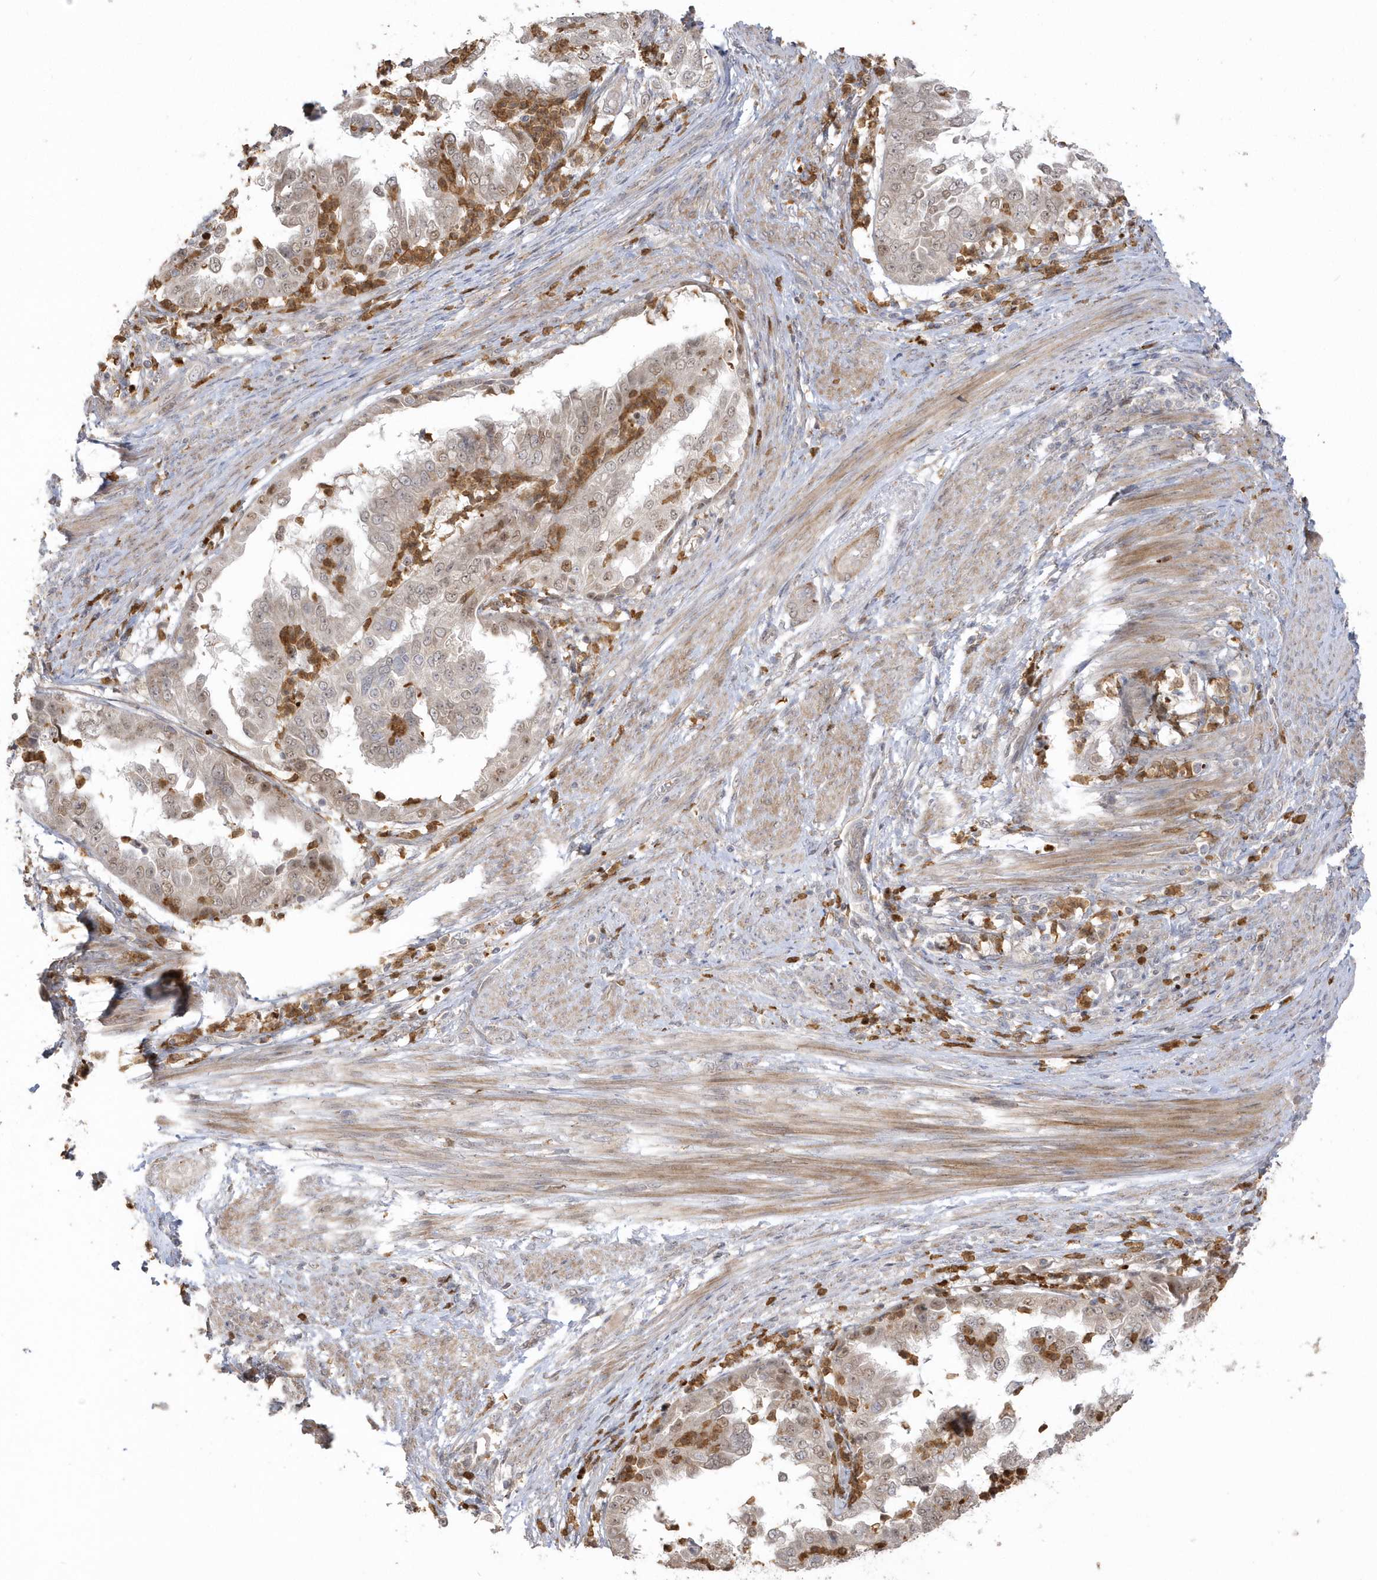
{"staining": {"intensity": "weak", "quantity": "<25%", "location": "nuclear"}, "tissue": "endometrial cancer", "cell_type": "Tumor cells", "image_type": "cancer", "snomed": [{"axis": "morphology", "description": "Adenocarcinoma, NOS"}, {"axis": "topography", "description": "Endometrium"}], "caption": "This is a histopathology image of immunohistochemistry staining of endometrial adenocarcinoma, which shows no positivity in tumor cells.", "gene": "NAF1", "patient": {"sex": "female", "age": 85}}